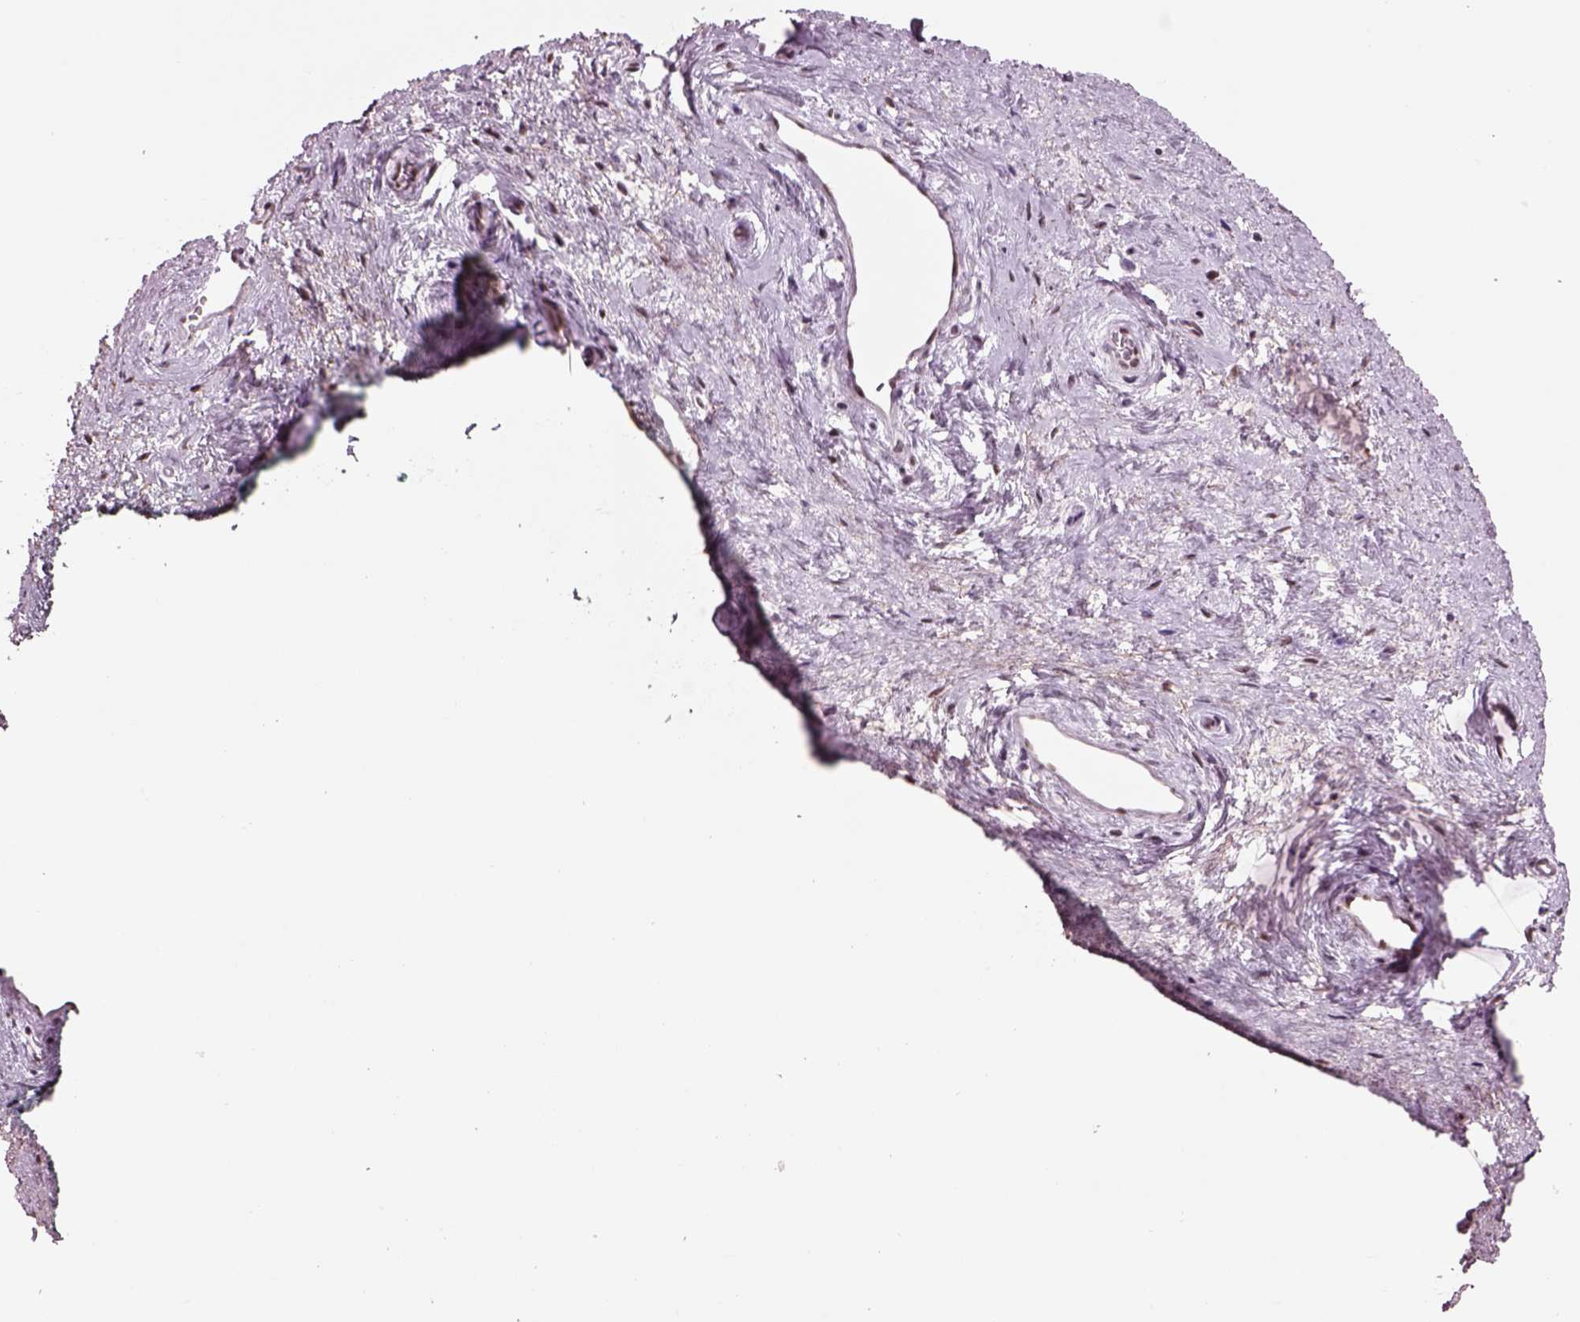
{"staining": {"intensity": "moderate", "quantity": ">75%", "location": "nuclear"}, "tissue": "vagina", "cell_type": "Squamous epithelial cells", "image_type": "normal", "snomed": [{"axis": "morphology", "description": "Normal tissue, NOS"}, {"axis": "topography", "description": "Vagina"}], "caption": "Immunohistochemistry of normal human vagina displays medium levels of moderate nuclear expression in approximately >75% of squamous epithelial cells.", "gene": "SEPHS1", "patient": {"sex": "female", "age": 45}}